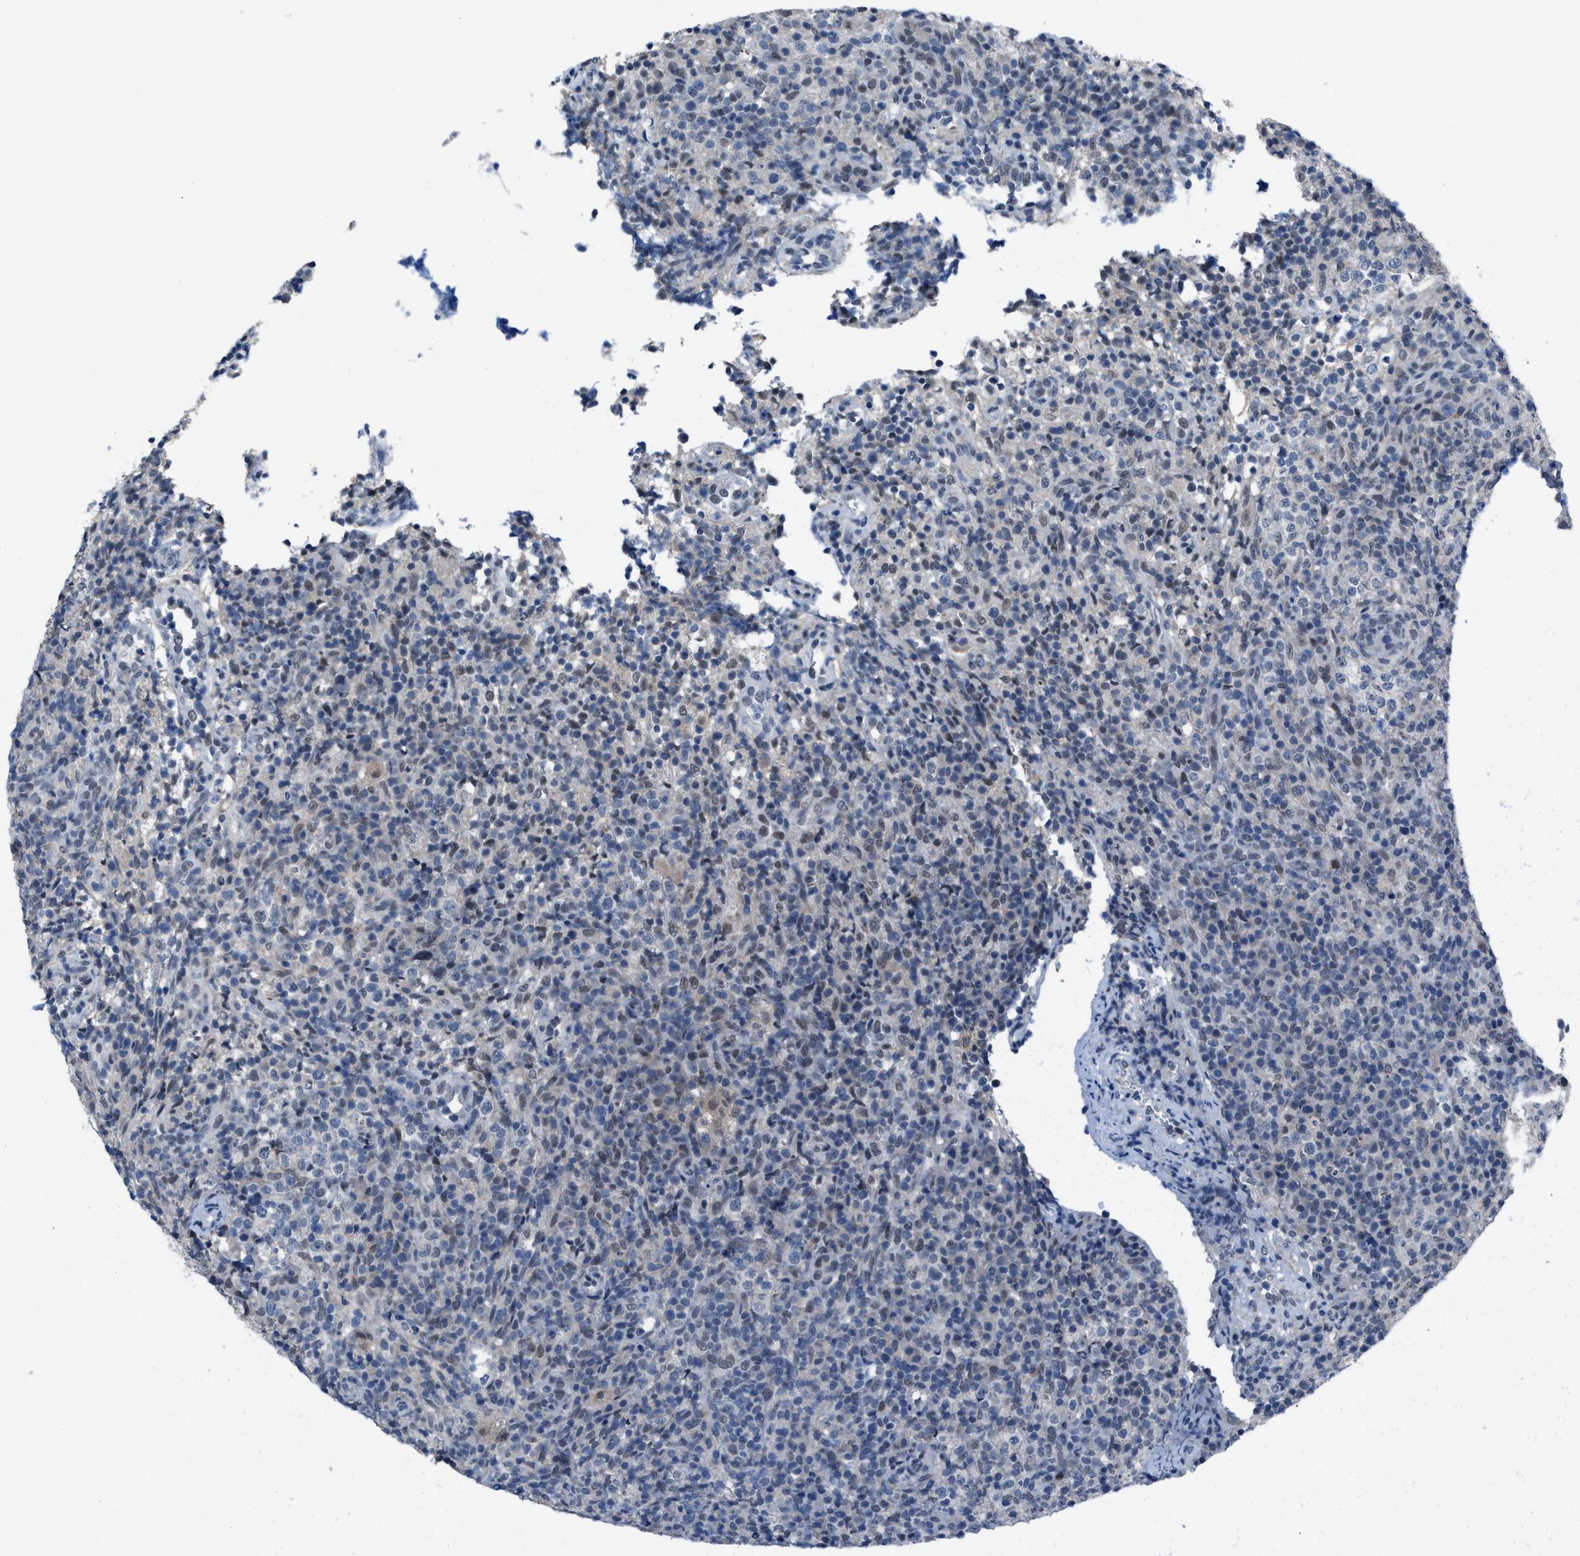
{"staining": {"intensity": "negative", "quantity": "none", "location": "none"}, "tissue": "lymphoma", "cell_type": "Tumor cells", "image_type": "cancer", "snomed": [{"axis": "morphology", "description": "Malignant lymphoma, non-Hodgkin's type, High grade"}, {"axis": "topography", "description": "Lymph node"}], "caption": "DAB immunohistochemical staining of malignant lymphoma, non-Hodgkin's type (high-grade) exhibits no significant expression in tumor cells.", "gene": "ANAPC11", "patient": {"sex": "female", "age": 76}}